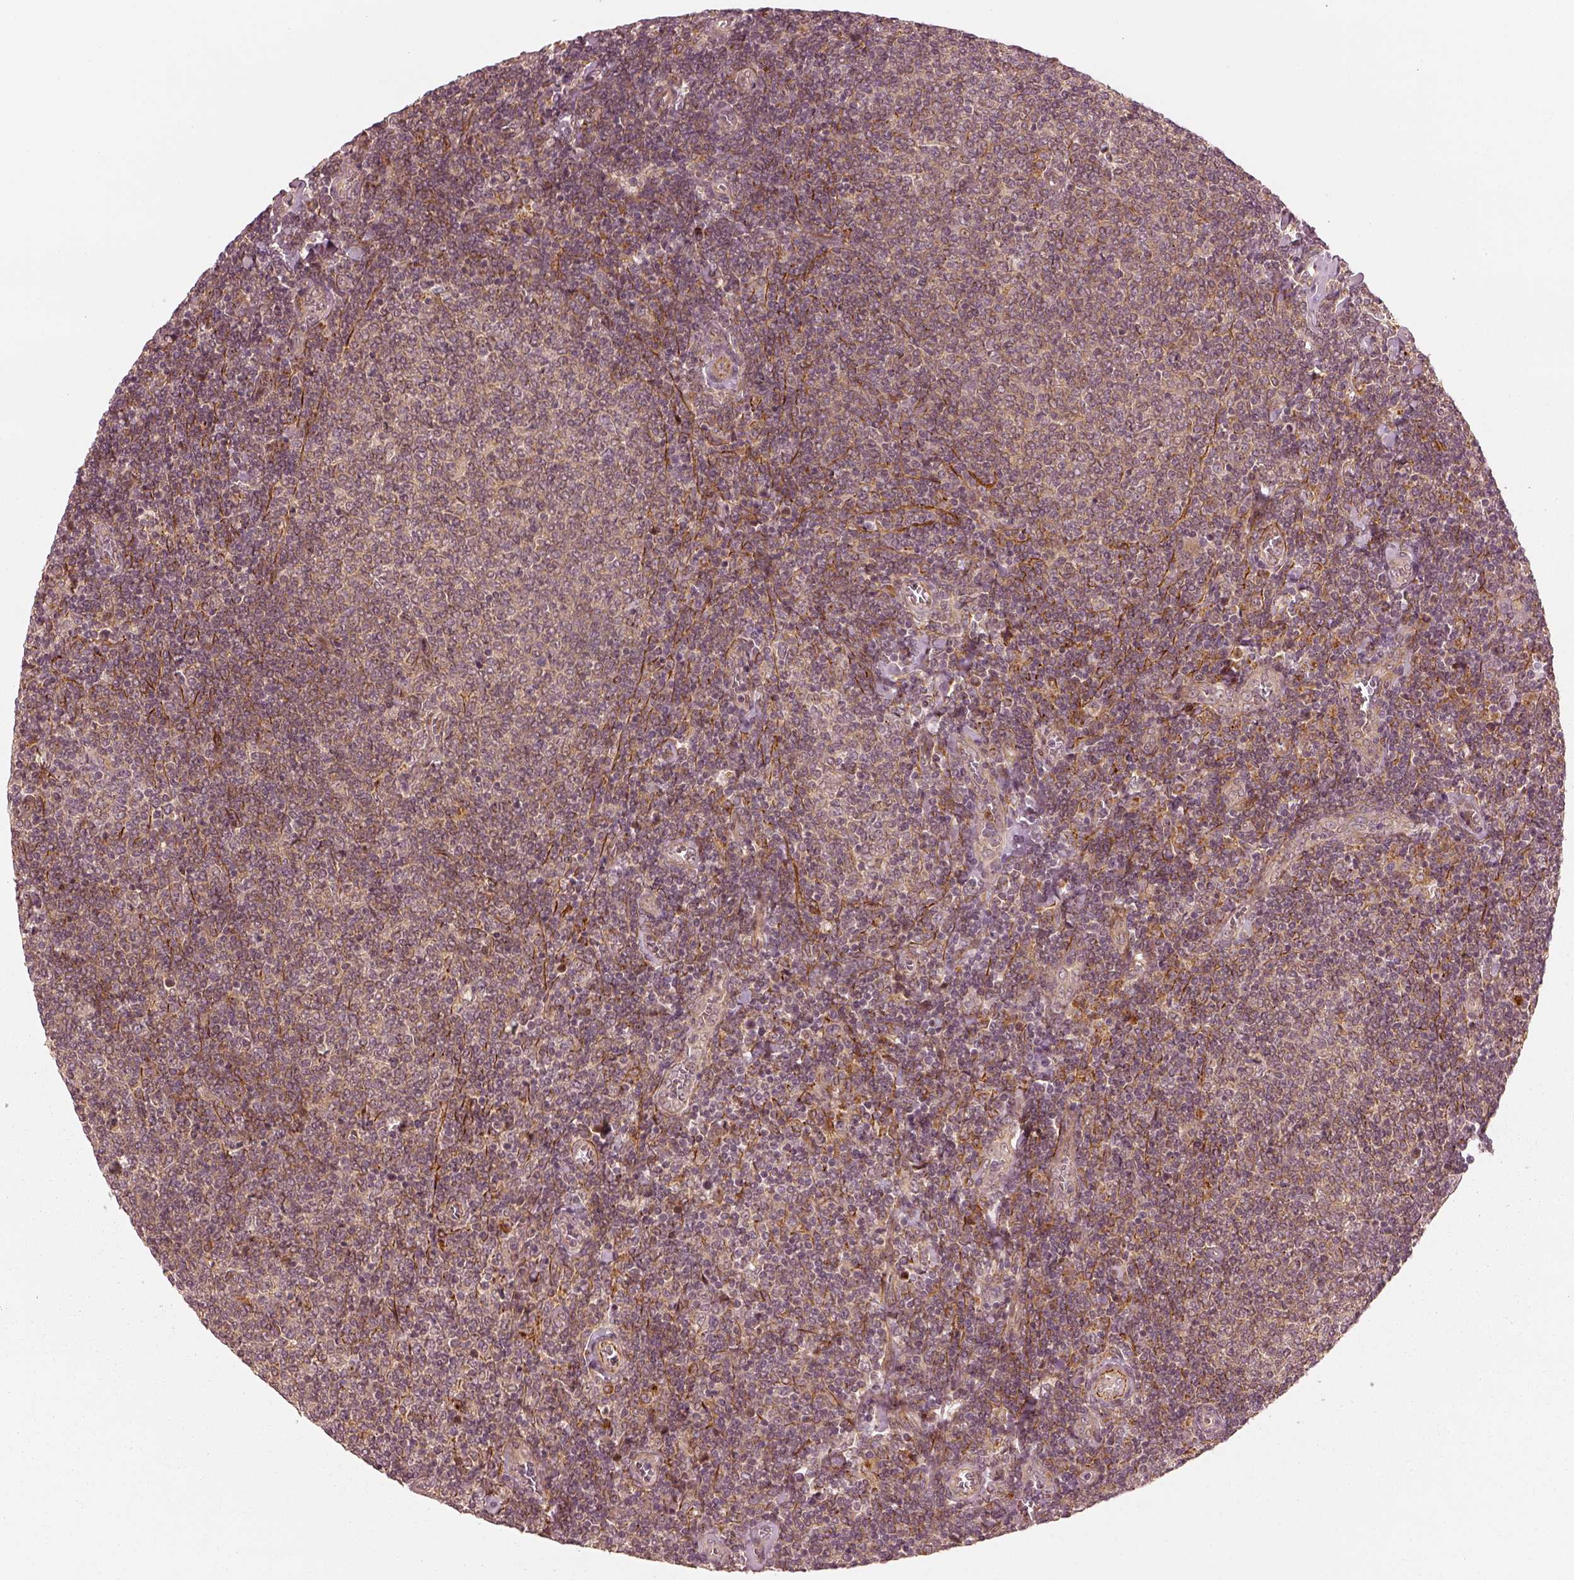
{"staining": {"intensity": "weak", "quantity": "<25%", "location": "cytoplasmic/membranous"}, "tissue": "lymphoma", "cell_type": "Tumor cells", "image_type": "cancer", "snomed": [{"axis": "morphology", "description": "Malignant lymphoma, non-Hodgkin's type, Low grade"}, {"axis": "topography", "description": "Lymph node"}], "caption": "DAB (3,3'-diaminobenzidine) immunohistochemical staining of human lymphoma demonstrates no significant expression in tumor cells.", "gene": "SLC12A9", "patient": {"sex": "male", "age": 52}}